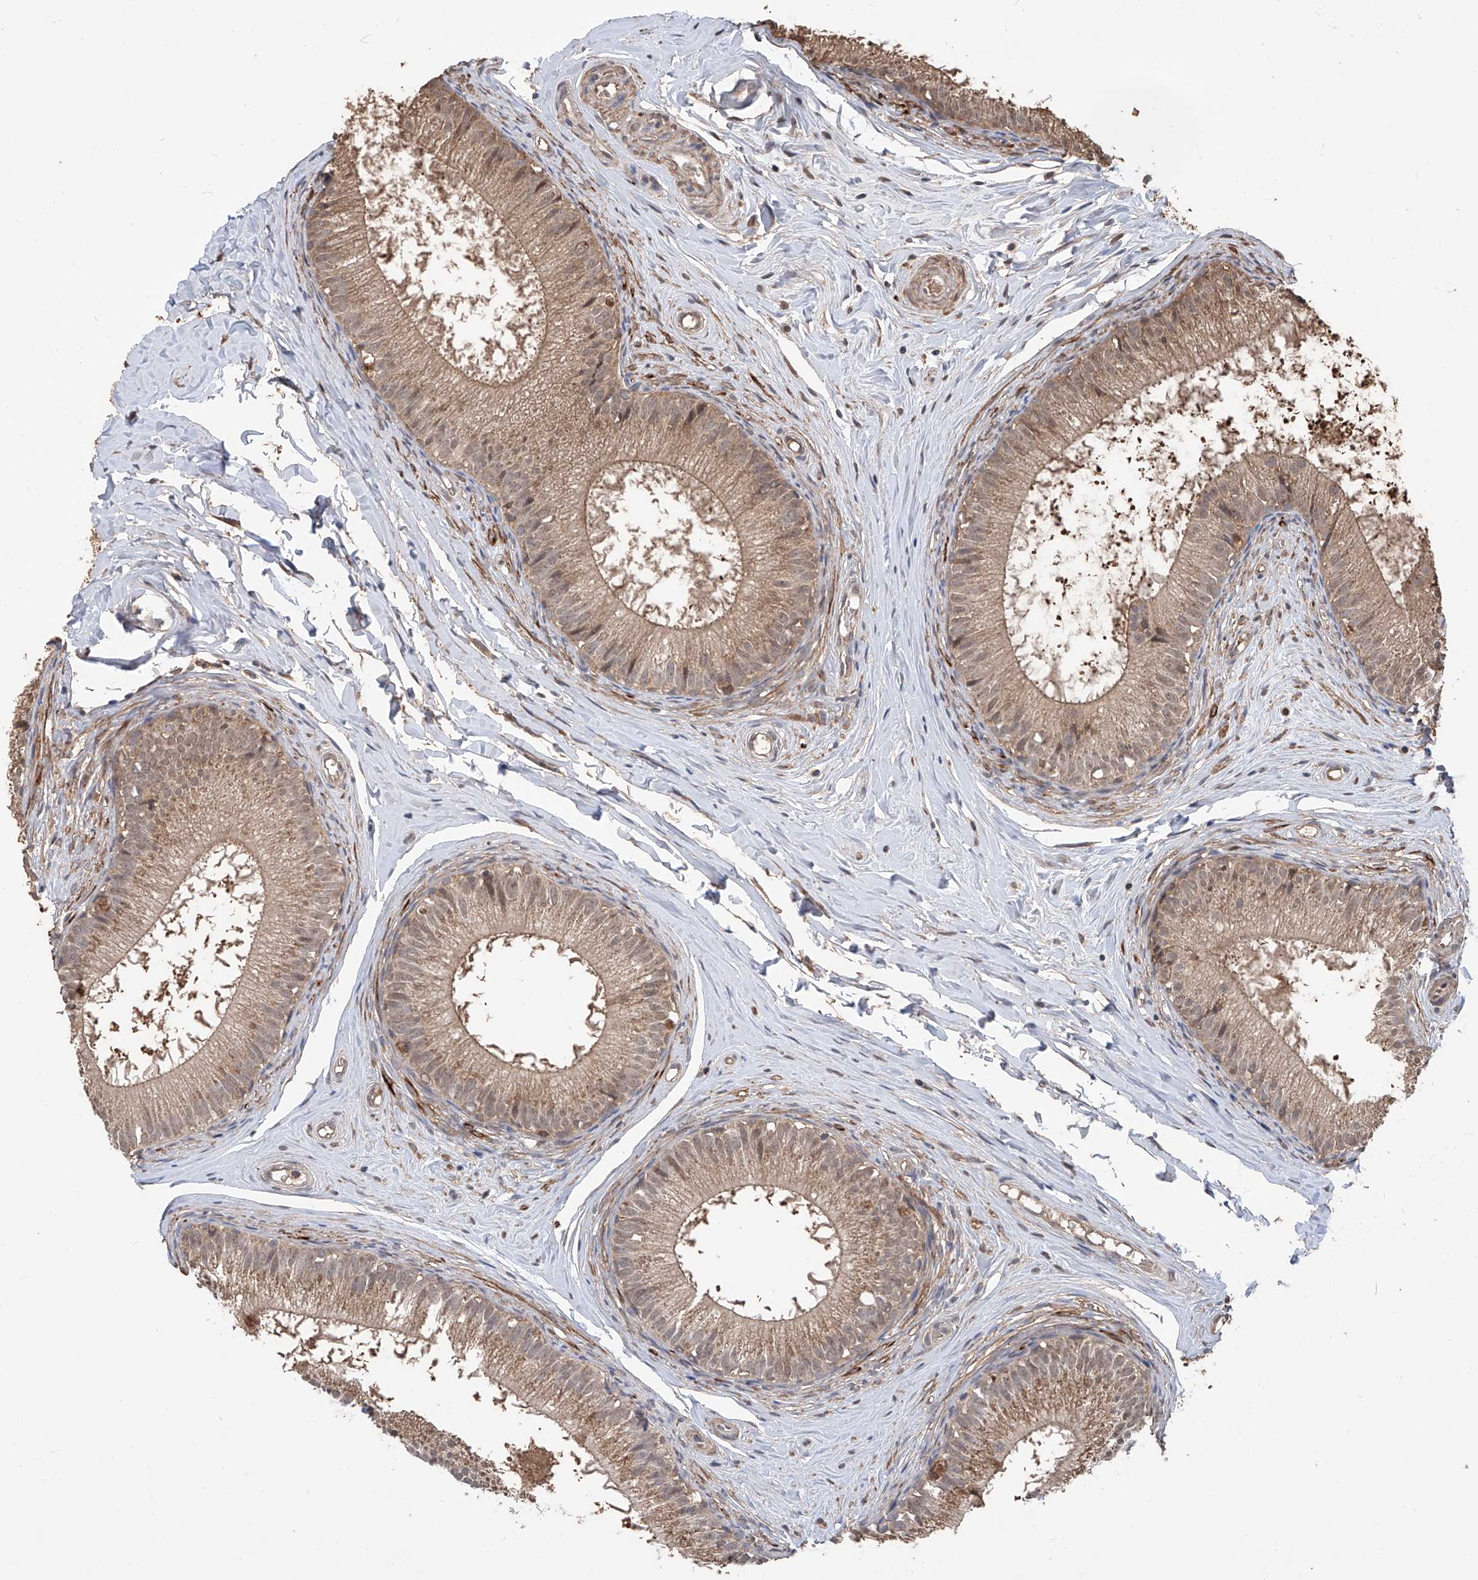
{"staining": {"intensity": "moderate", "quantity": ">75%", "location": "cytoplasmic/membranous"}, "tissue": "epididymis", "cell_type": "Glandular cells", "image_type": "normal", "snomed": [{"axis": "morphology", "description": "Normal tissue, NOS"}, {"axis": "topography", "description": "Epididymis"}], "caption": "Immunohistochemical staining of normal human epididymis displays moderate cytoplasmic/membranous protein expression in about >75% of glandular cells.", "gene": "FAM135A", "patient": {"sex": "male", "age": 34}}